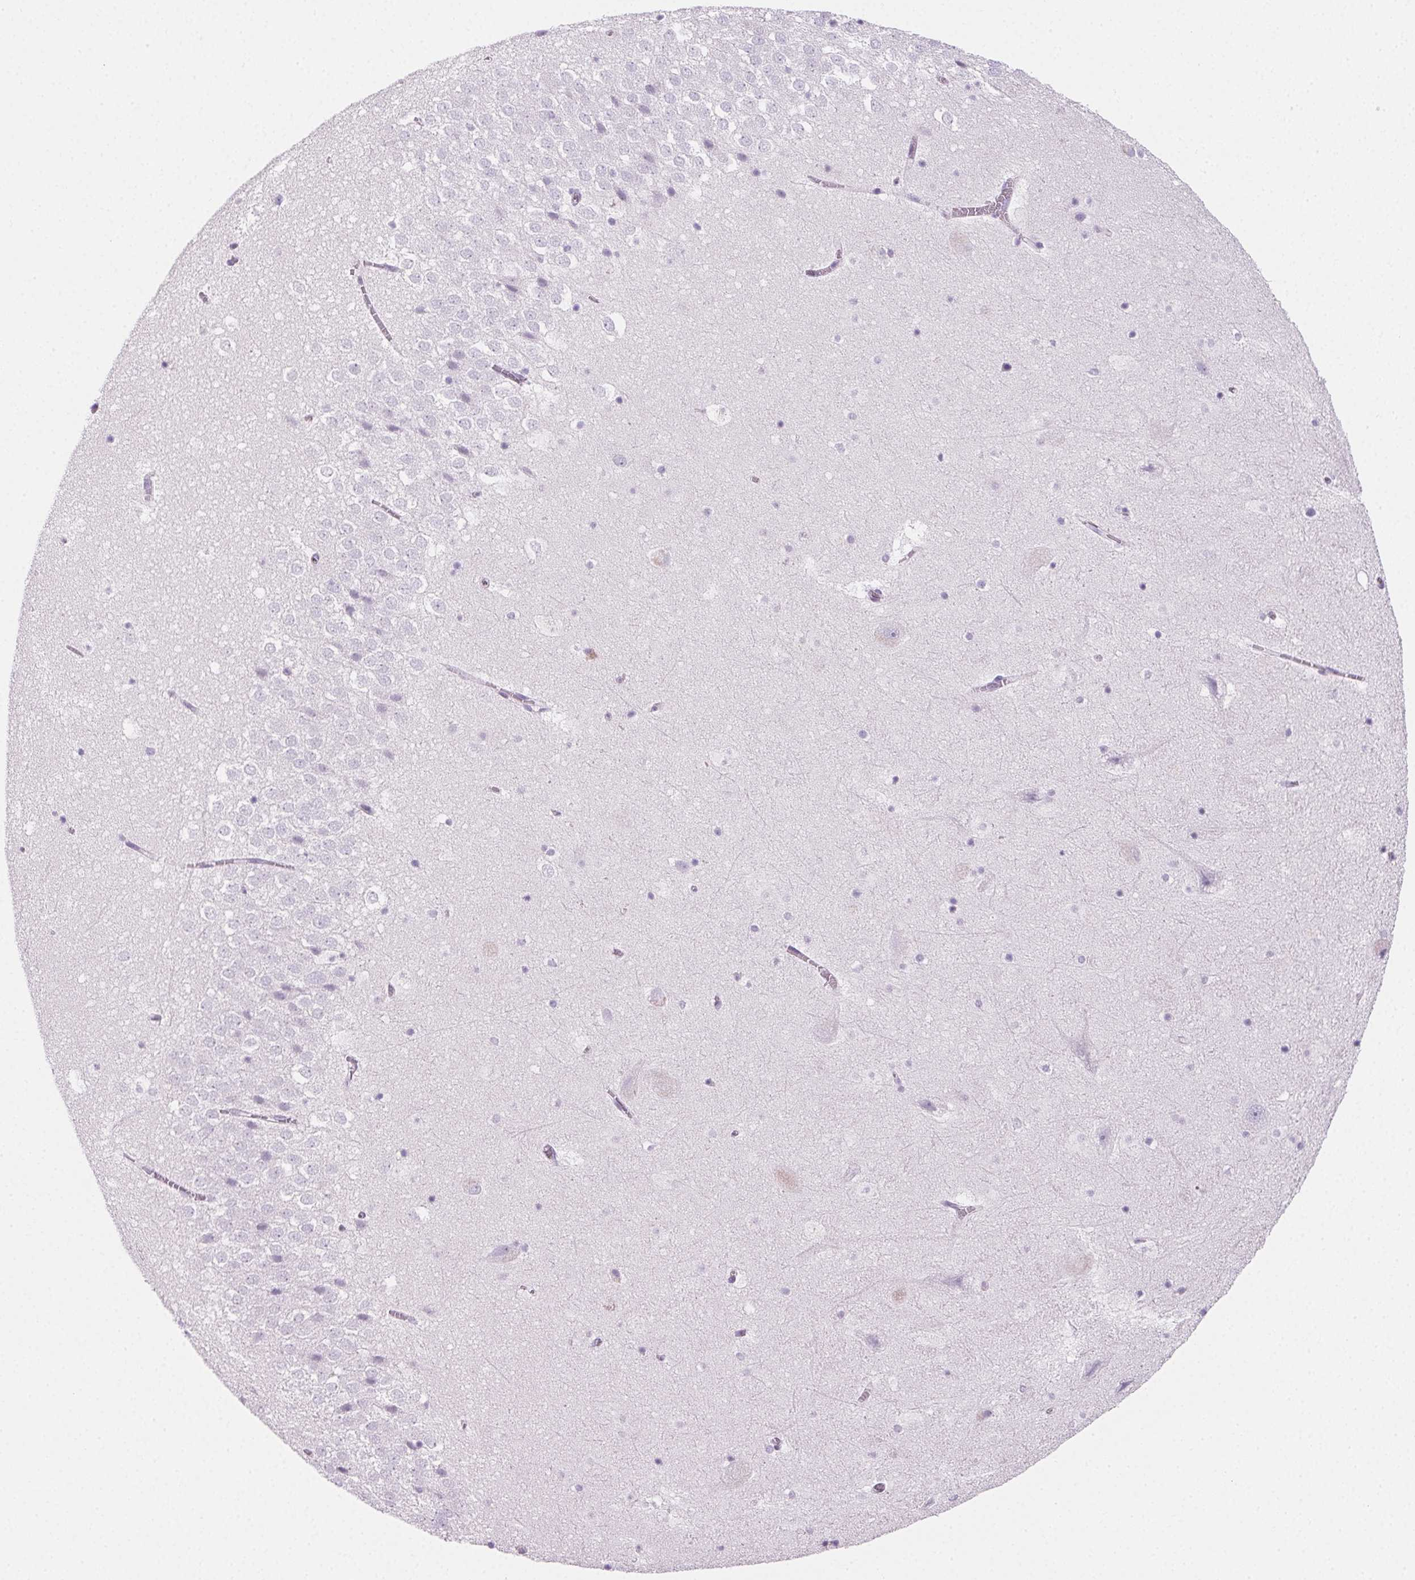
{"staining": {"intensity": "negative", "quantity": "none", "location": "none"}, "tissue": "hippocampus", "cell_type": "Glial cells", "image_type": "normal", "snomed": [{"axis": "morphology", "description": "Normal tissue, NOS"}, {"axis": "topography", "description": "Hippocampus"}], "caption": "The micrograph demonstrates no staining of glial cells in unremarkable hippocampus. Brightfield microscopy of immunohistochemistry (IHC) stained with DAB (3,3'-diaminobenzidine) (brown) and hematoxylin (blue), captured at high magnification.", "gene": "PRSS1", "patient": {"sex": "female", "age": 42}}